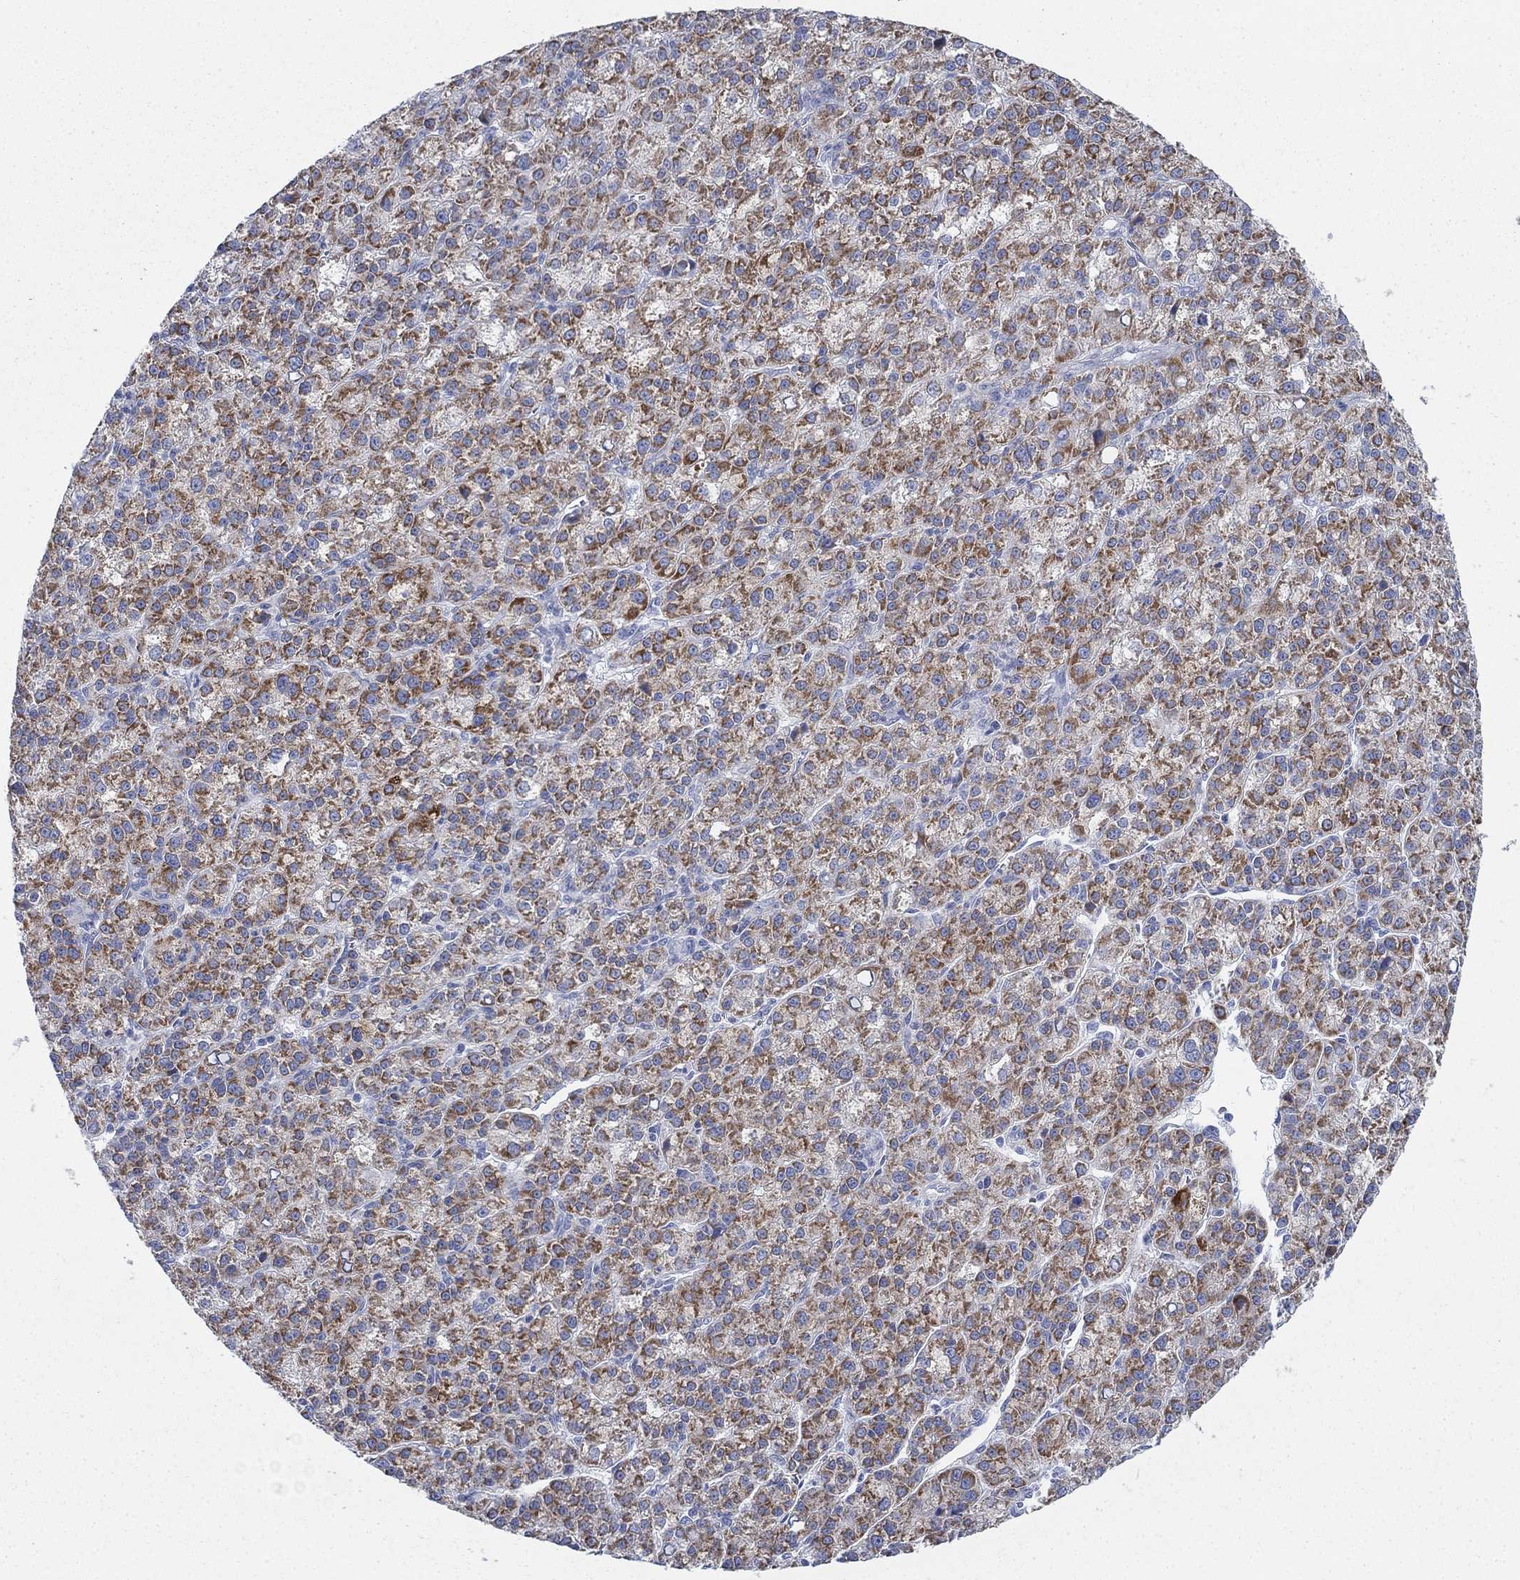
{"staining": {"intensity": "strong", "quantity": ">75%", "location": "cytoplasmic/membranous"}, "tissue": "liver cancer", "cell_type": "Tumor cells", "image_type": "cancer", "snomed": [{"axis": "morphology", "description": "Carcinoma, Hepatocellular, NOS"}, {"axis": "topography", "description": "Liver"}], "caption": "Protein staining exhibits strong cytoplasmic/membranous positivity in approximately >75% of tumor cells in hepatocellular carcinoma (liver).", "gene": "SCCPDH", "patient": {"sex": "female", "age": 60}}